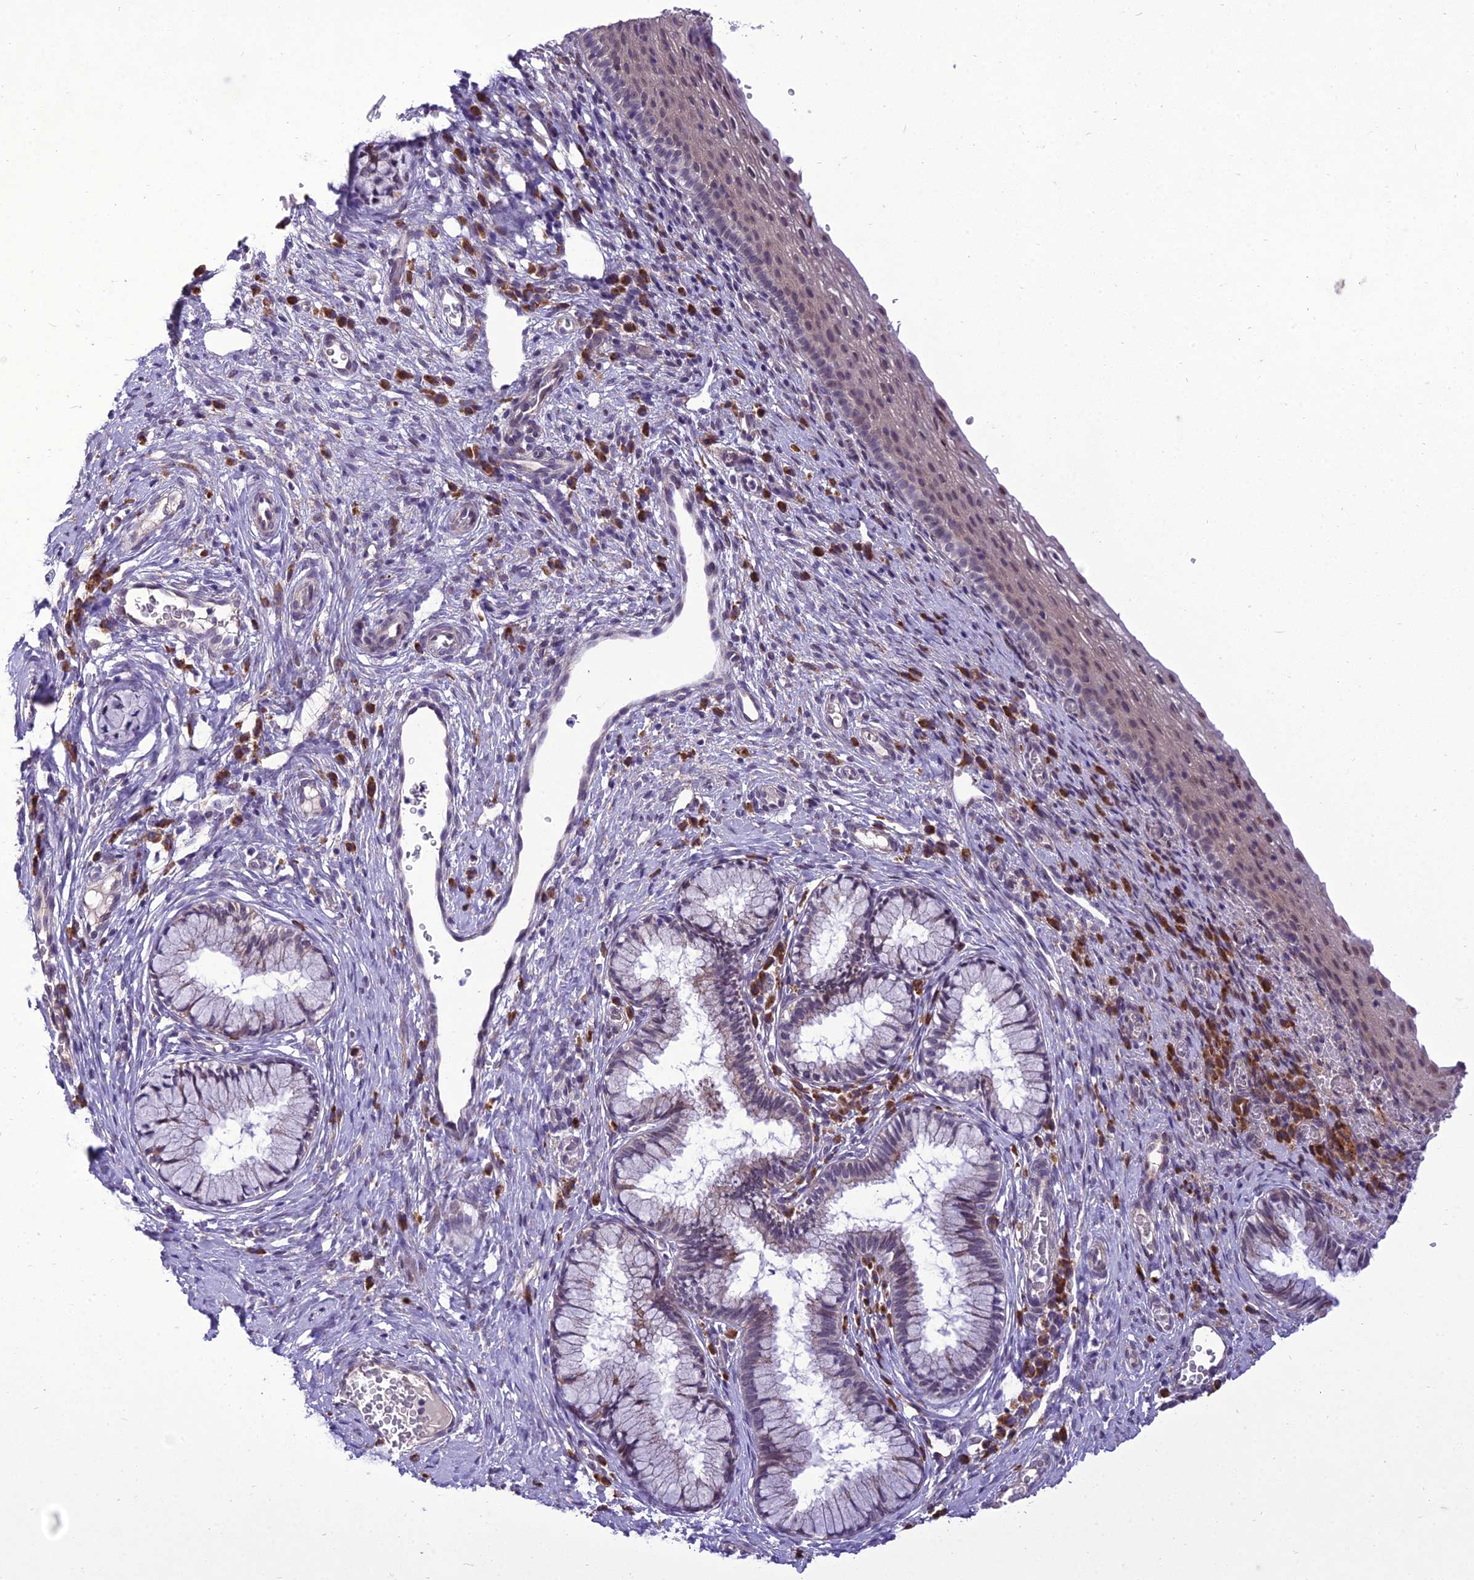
{"staining": {"intensity": "weak", "quantity": "<25%", "location": "cytoplasmic/membranous"}, "tissue": "cervix", "cell_type": "Glandular cells", "image_type": "normal", "snomed": [{"axis": "morphology", "description": "Normal tissue, NOS"}, {"axis": "topography", "description": "Cervix"}], "caption": "A high-resolution photomicrograph shows immunohistochemistry (IHC) staining of normal cervix, which exhibits no significant staining in glandular cells. (DAB (3,3'-diaminobenzidine) immunohistochemistry, high magnification).", "gene": "NEURL2", "patient": {"sex": "female", "age": 27}}